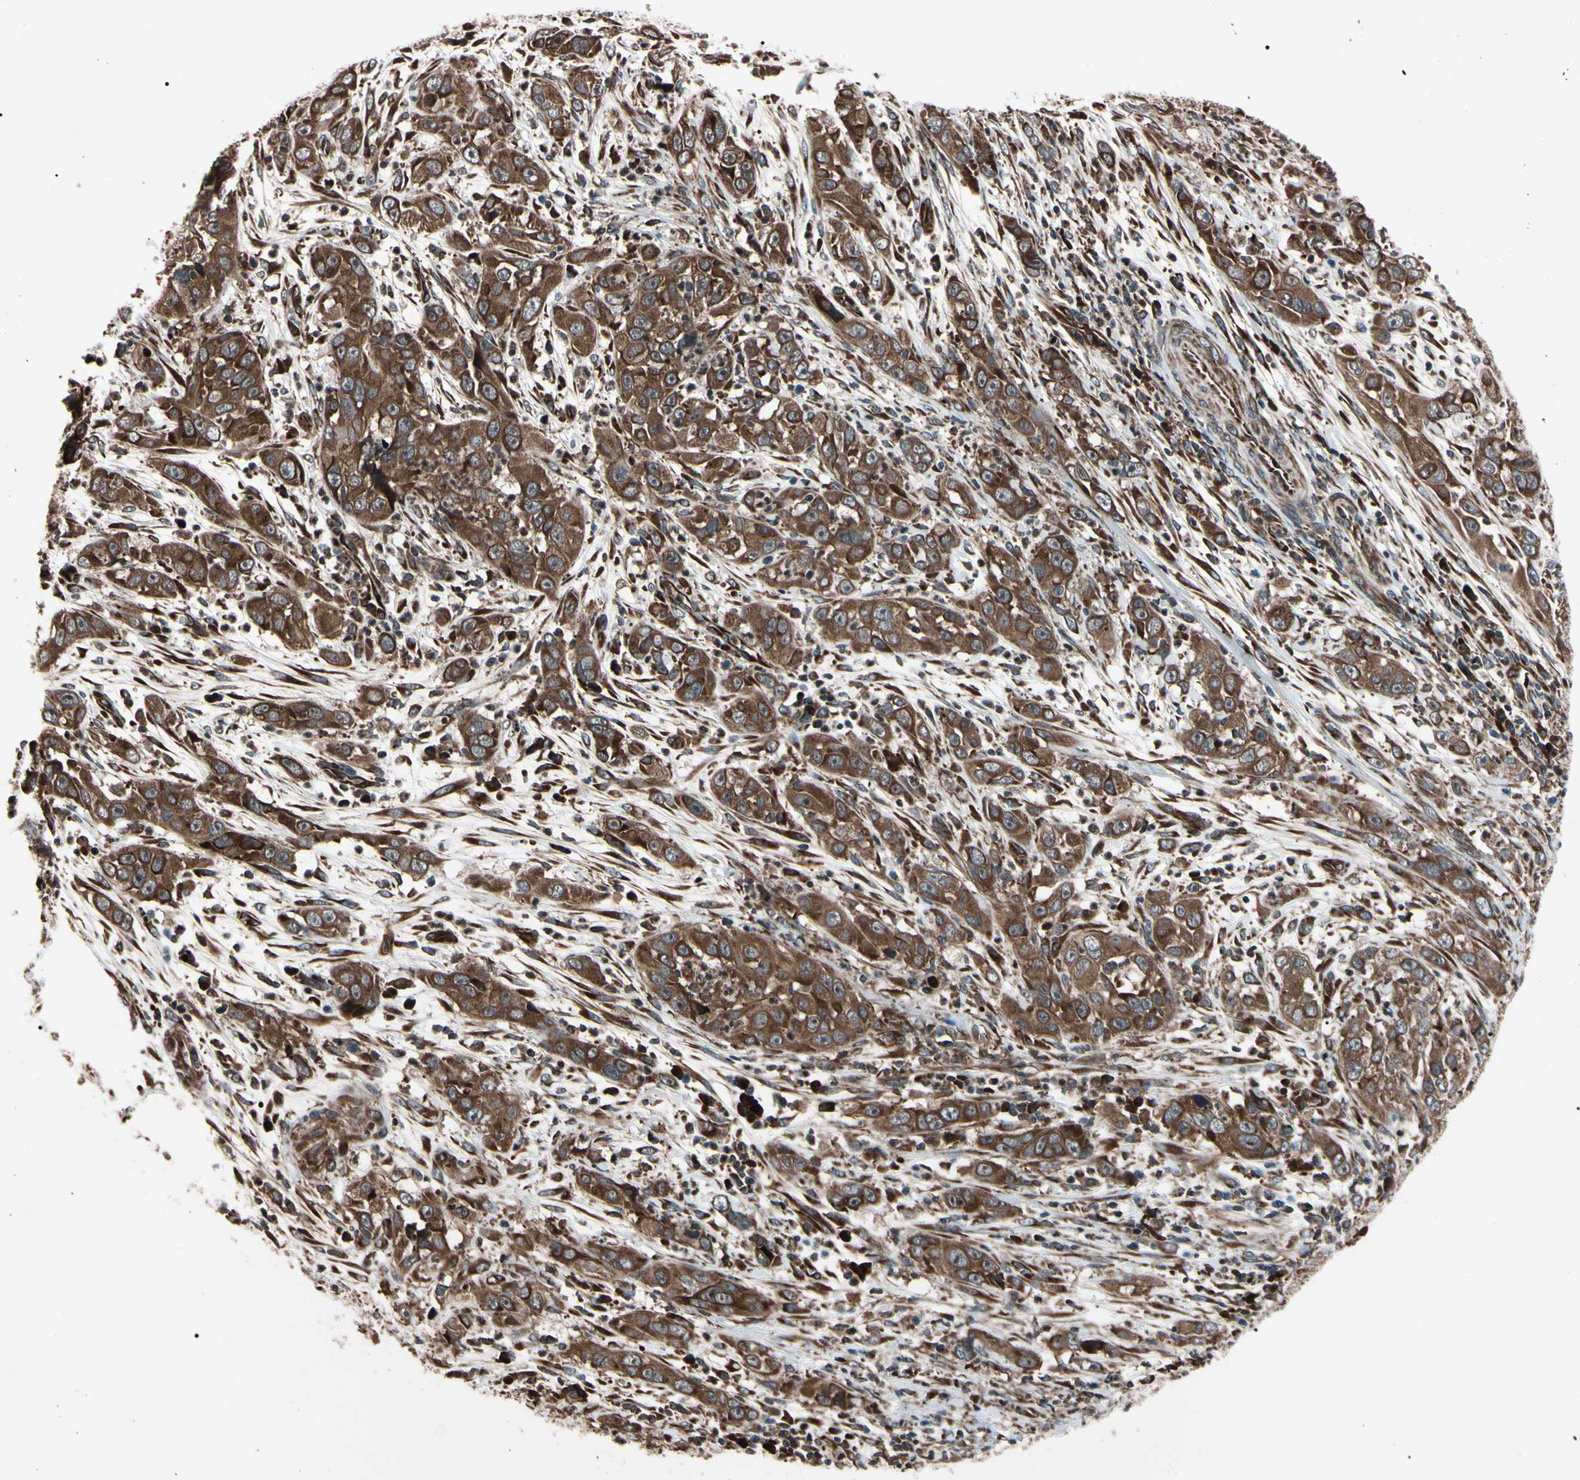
{"staining": {"intensity": "strong", "quantity": ">75%", "location": "cytoplasmic/membranous"}, "tissue": "cervical cancer", "cell_type": "Tumor cells", "image_type": "cancer", "snomed": [{"axis": "morphology", "description": "Squamous cell carcinoma, NOS"}, {"axis": "topography", "description": "Cervix"}], "caption": "Strong cytoplasmic/membranous staining for a protein is present in about >75% of tumor cells of squamous cell carcinoma (cervical) using immunohistochemistry.", "gene": "GUCY1B1", "patient": {"sex": "female", "age": 32}}